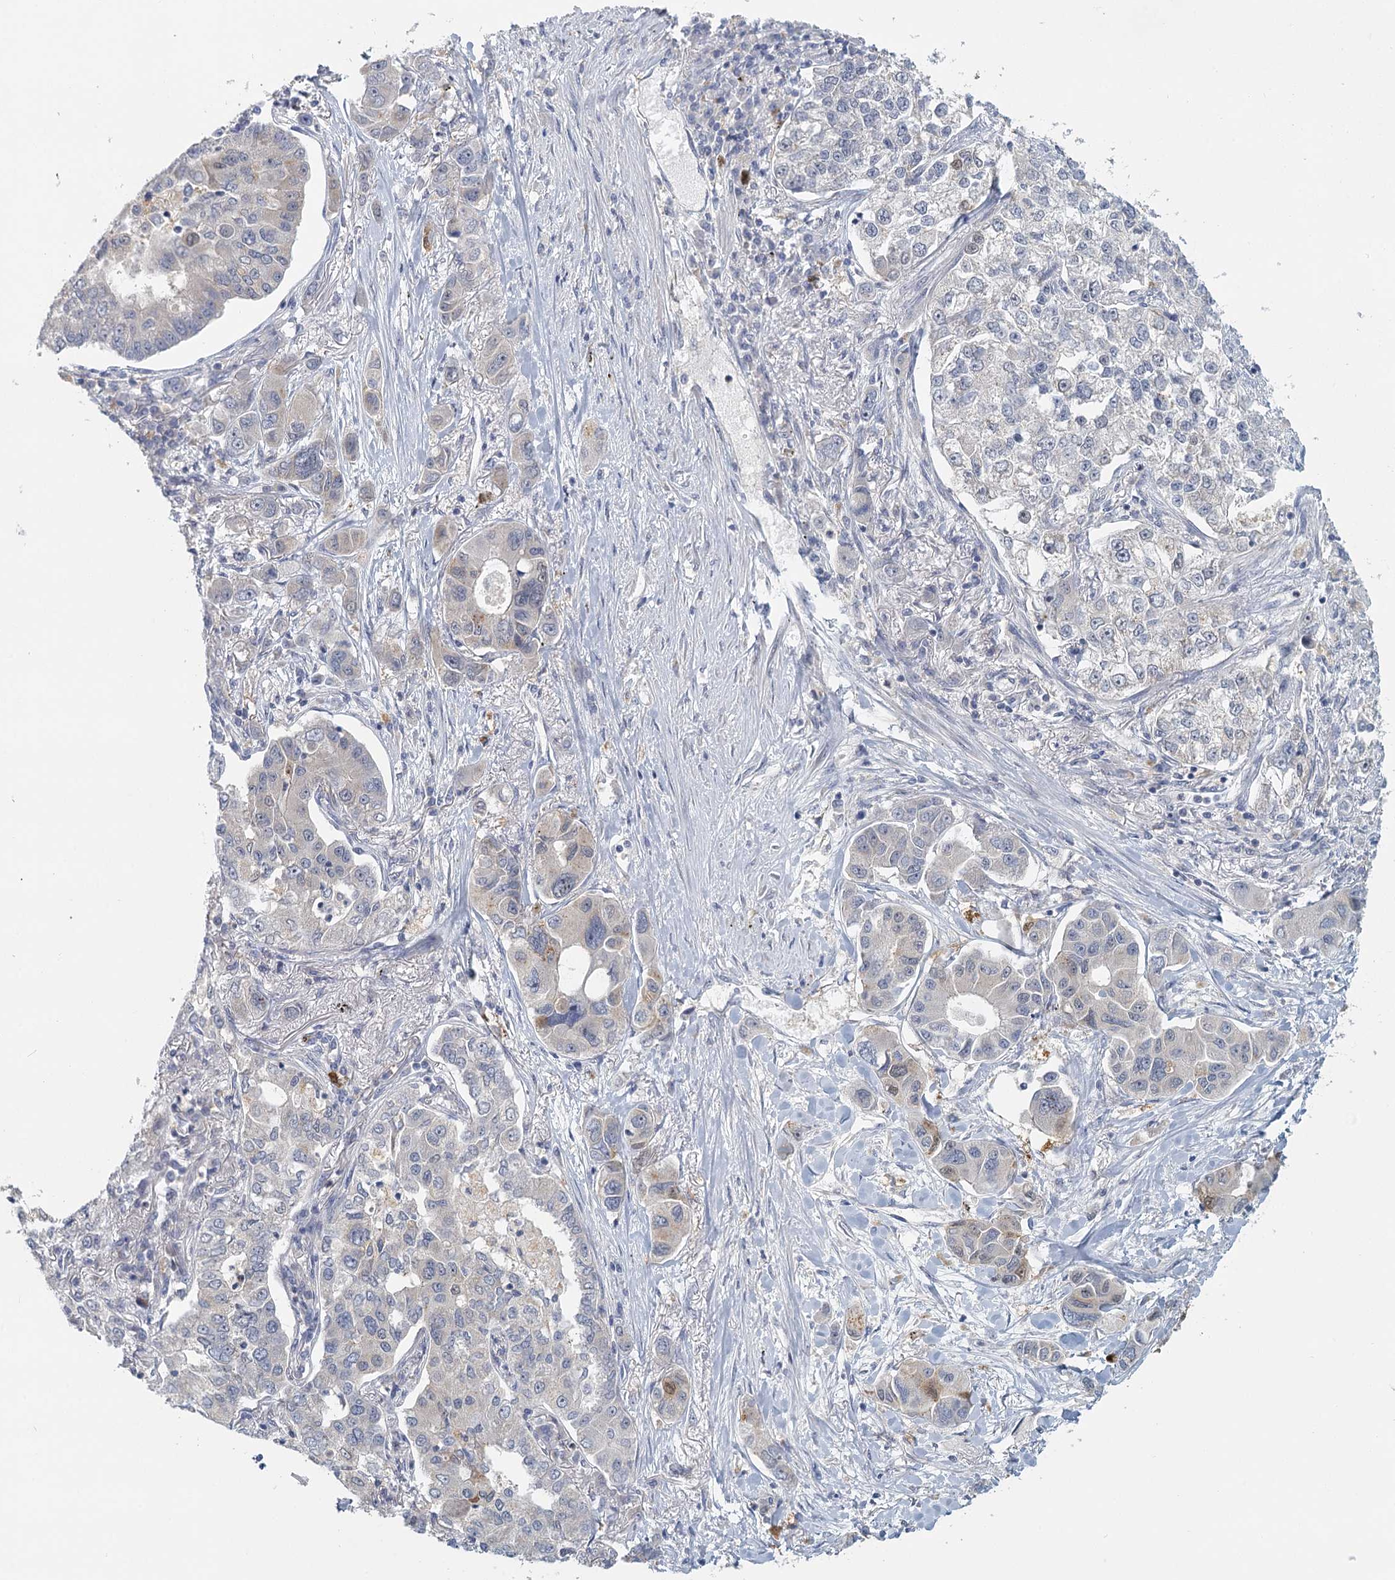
{"staining": {"intensity": "weak", "quantity": "<25%", "location": "cytoplasmic/membranous"}, "tissue": "lung cancer", "cell_type": "Tumor cells", "image_type": "cancer", "snomed": [{"axis": "morphology", "description": "Adenocarcinoma, NOS"}, {"axis": "topography", "description": "Lung"}], "caption": "An immunohistochemistry (IHC) image of lung adenocarcinoma is shown. There is no staining in tumor cells of lung adenocarcinoma.", "gene": "MYO7B", "patient": {"sex": "male", "age": 49}}